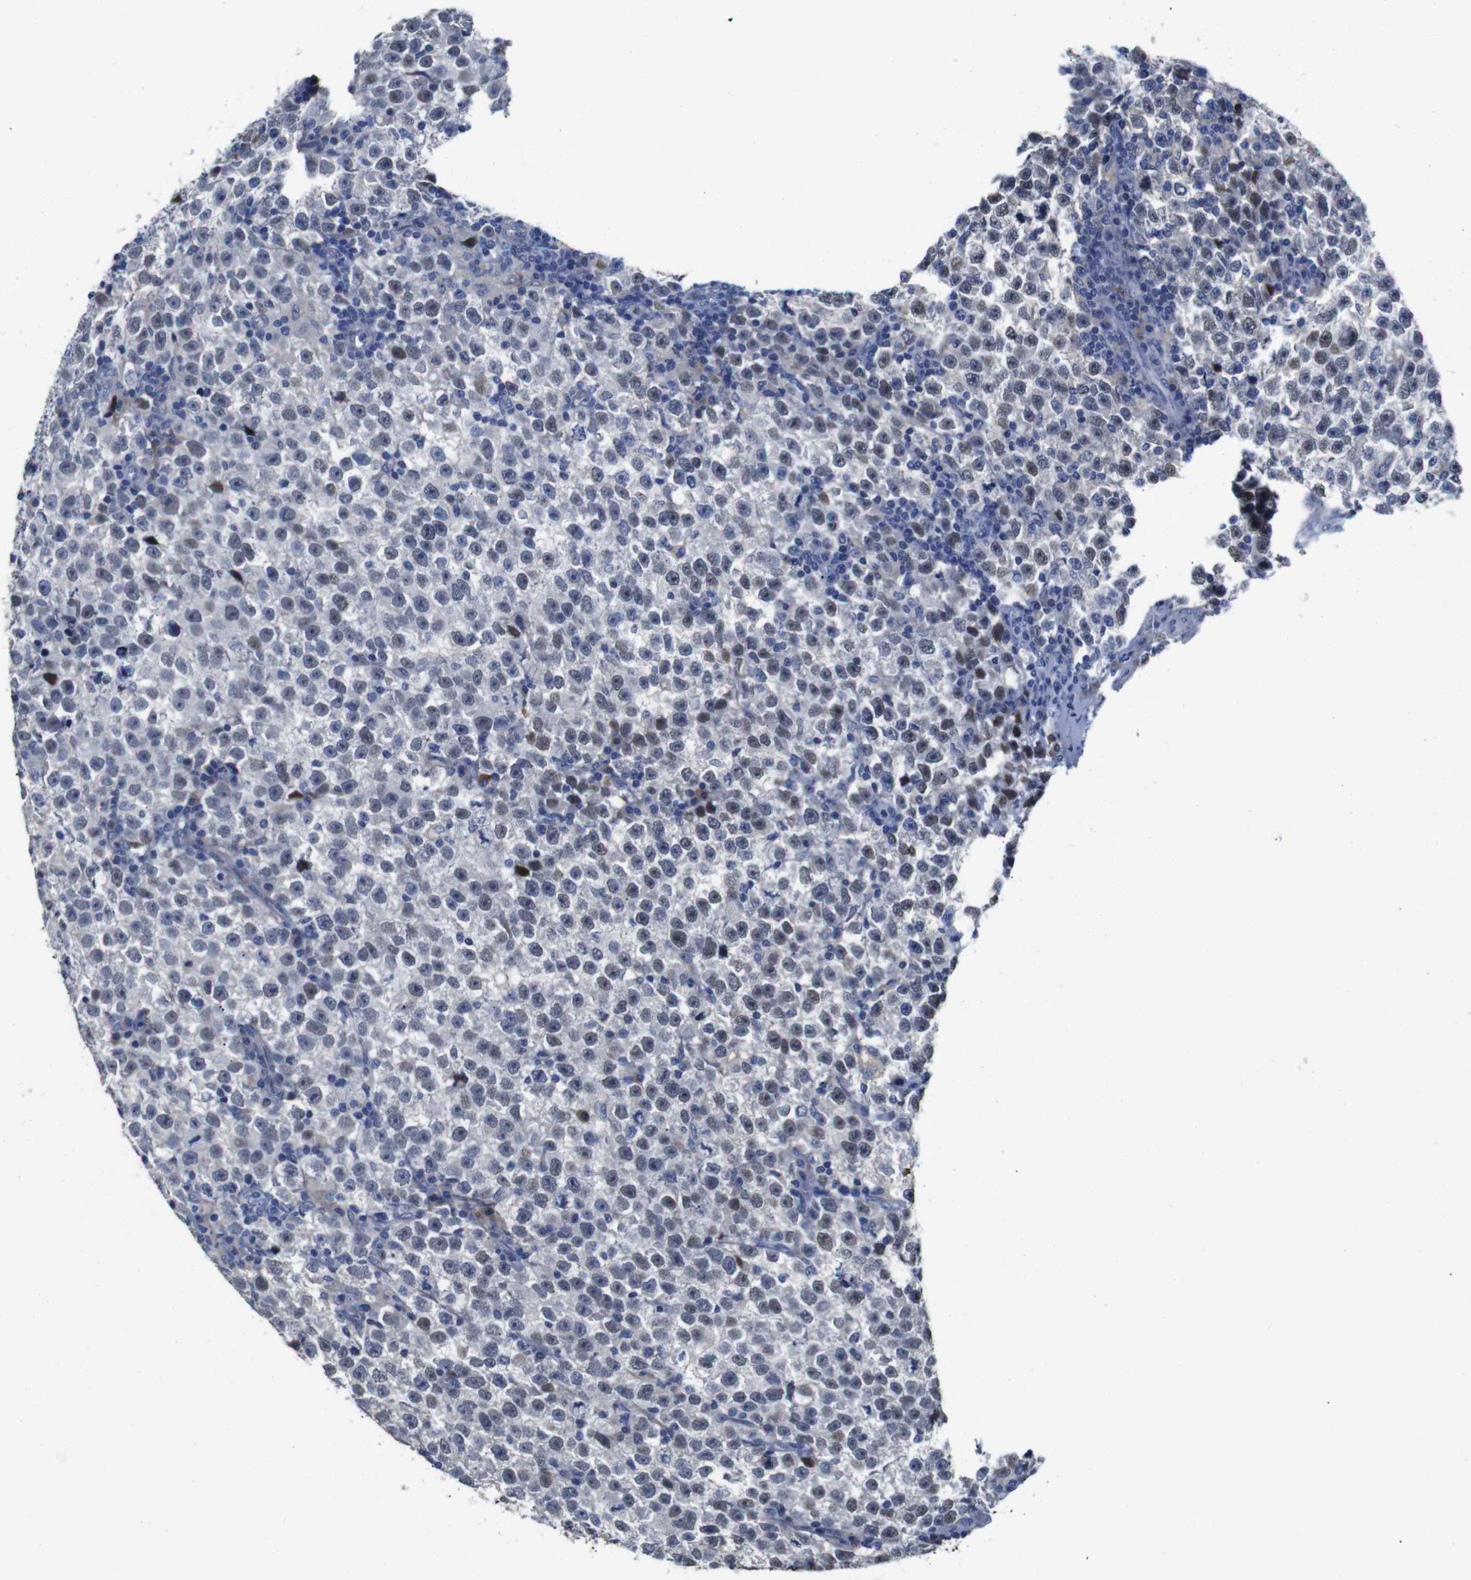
{"staining": {"intensity": "weak", "quantity": "25%-75%", "location": "nuclear"}, "tissue": "testis cancer", "cell_type": "Tumor cells", "image_type": "cancer", "snomed": [{"axis": "morphology", "description": "Seminoma, NOS"}, {"axis": "topography", "description": "Testis"}], "caption": "DAB immunohistochemical staining of seminoma (testis) reveals weak nuclear protein positivity in about 25%-75% of tumor cells. Using DAB (brown) and hematoxylin (blue) stains, captured at high magnification using brightfield microscopy.", "gene": "TCEAL9", "patient": {"sex": "male", "age": 43}}